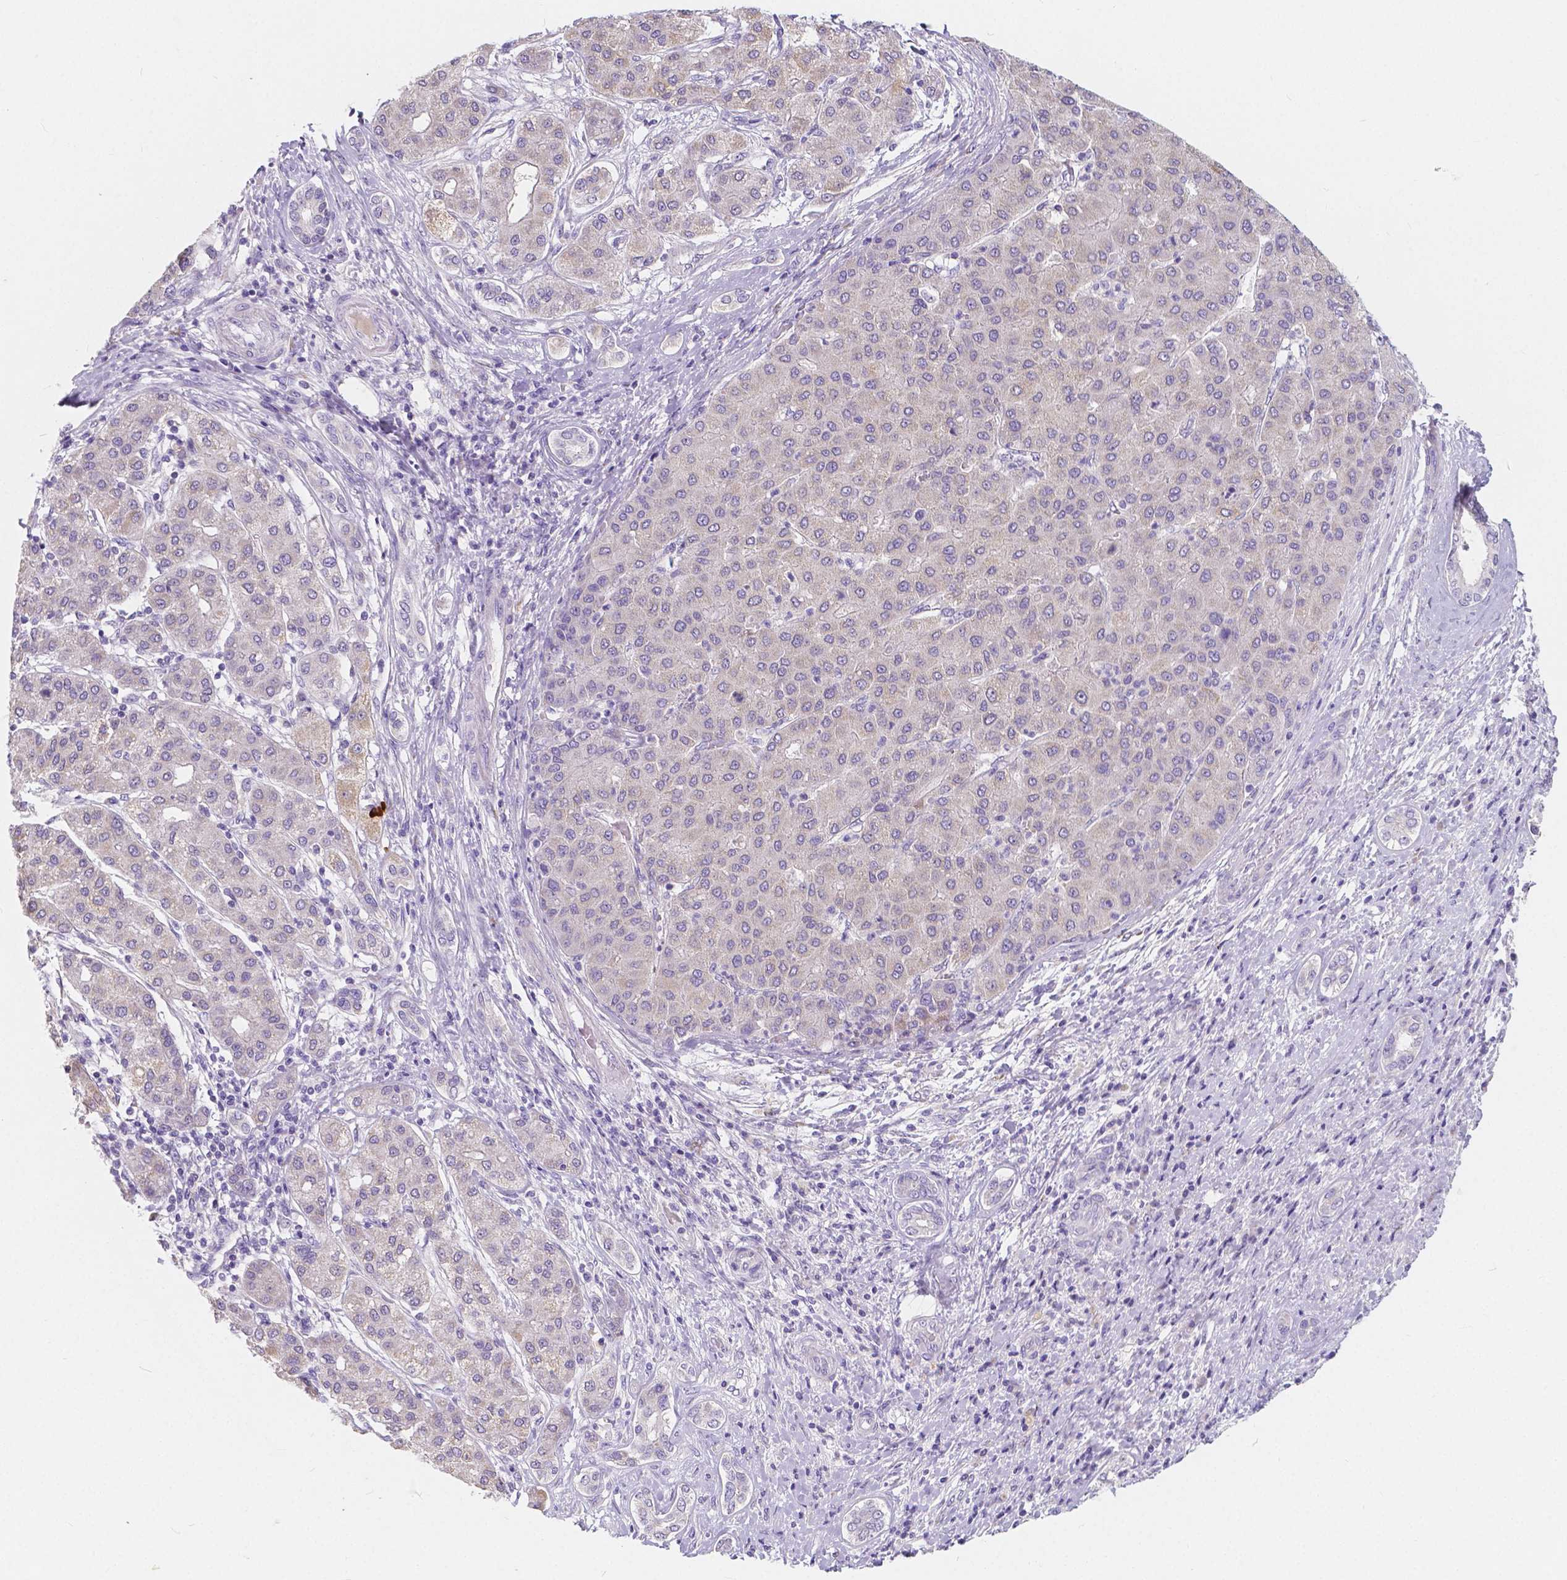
{"staining": {"intensity": "weak", "quantity": "<25%", "location": "cytoplasmic/membranous"}, "tissue": "liver cancer", "cell_type": "Tumor cells", "image_type": "cancer", "snomed": [{"axis": "morphology", "description": "Carcinoma, Hepatocellular, NOS"}, {"axis": "topography", "description": "Liver"}], "caption": "Immunohistochemistry (IHC) photomicrograph of liver cancer stained for a protein (brown), which demonstrates no expression in tumor cells.", "gene": "RNF186", "patient": {"sex": "male", "age": 65}}